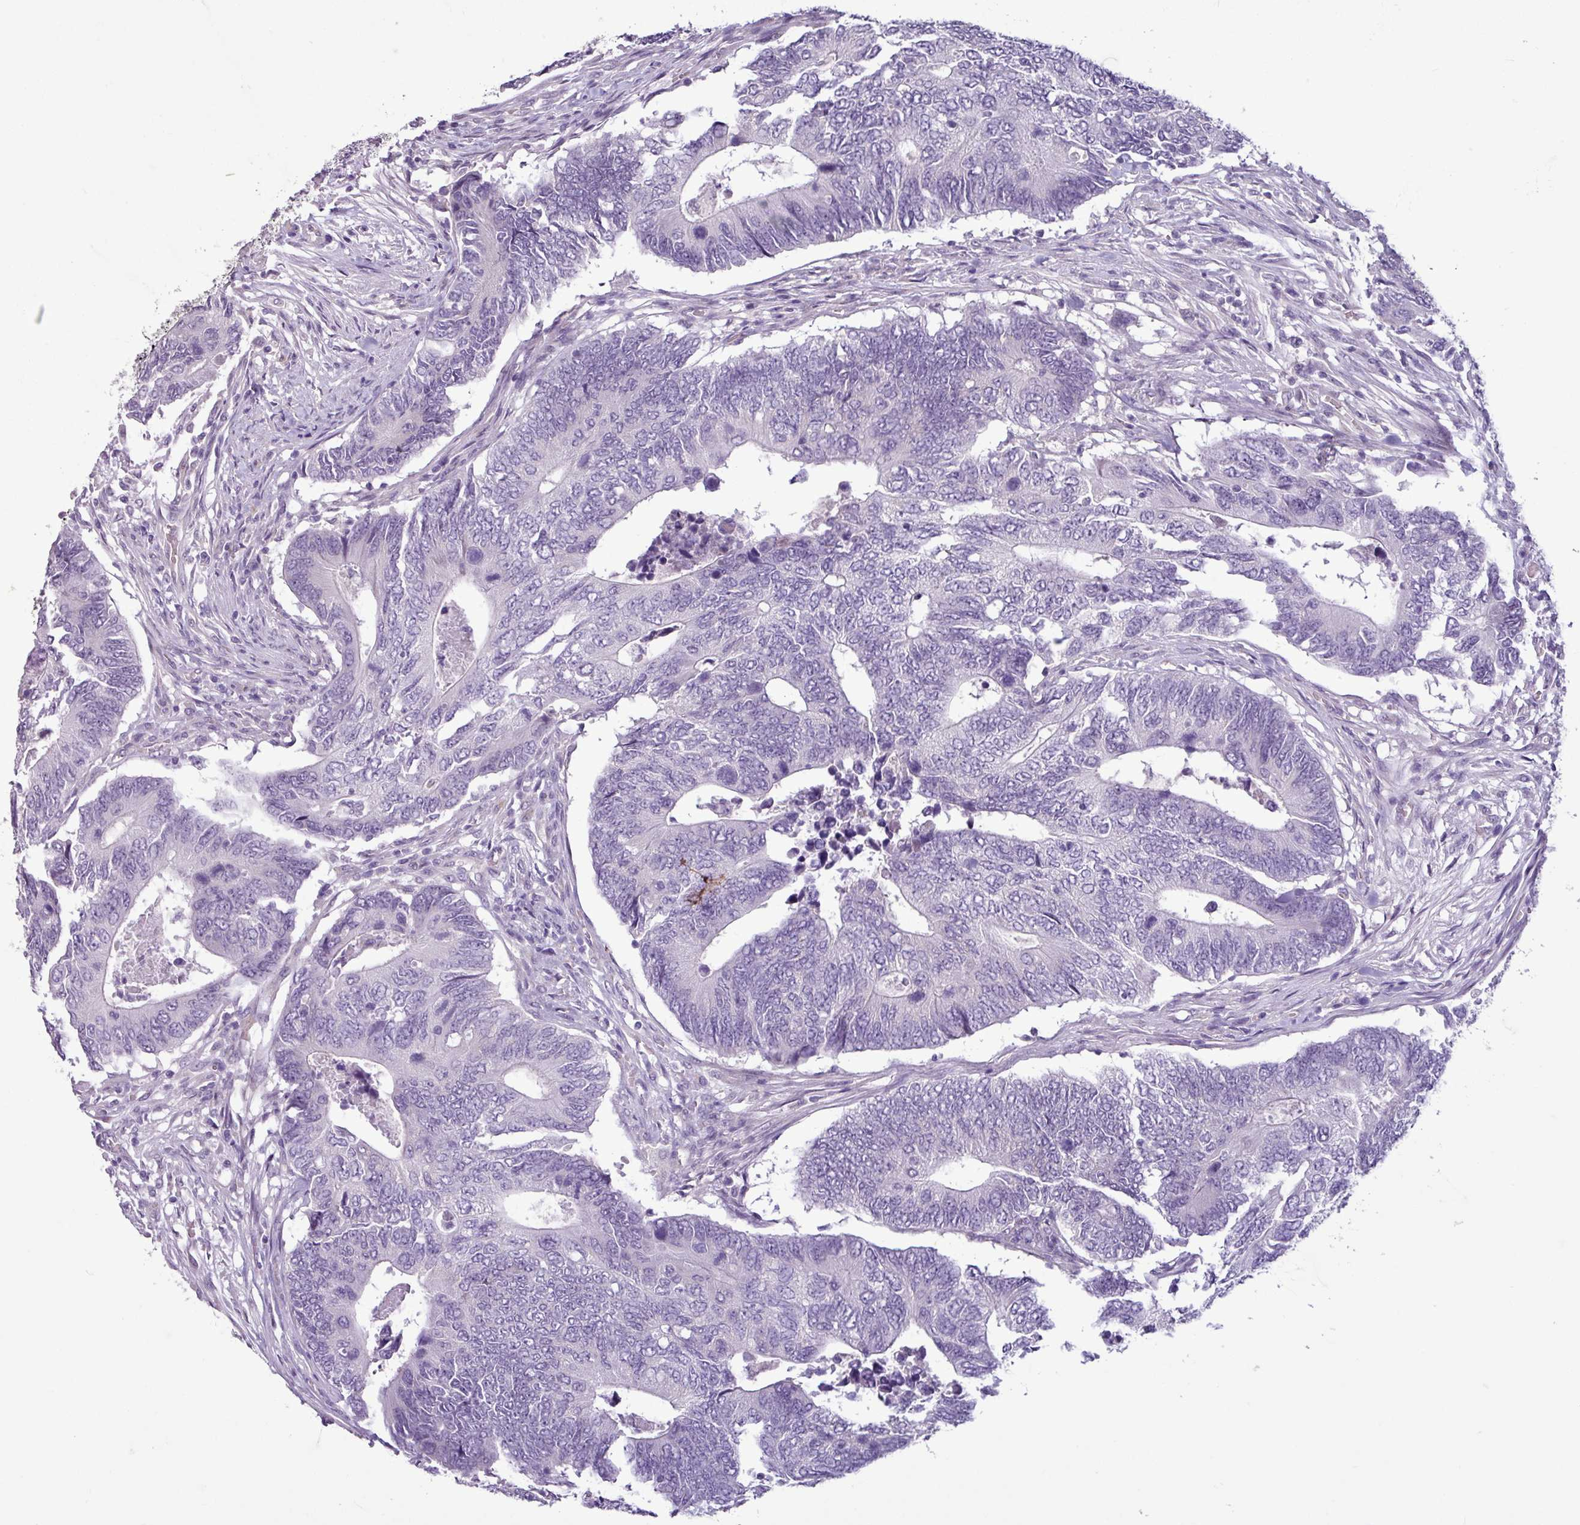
{"staining": {"intensity": "negative", "quantity": "none", "location": "none"}, "tissue": "colorectal cancer", "cell_type": "Tumor cells", "image_type": "cancer", "snomed": [{"axis": "morphology", "description": "Adenocarcinoma, NOS"}, {"axis": "topography", "description": "Colon"}], "caption": "Immunohistochemical staining of colorectal adenocarcinoma exhibits no significant expression in tumor cells.", "gene": "C9orf24", "patient": {"sex": "male", "age": 87}}